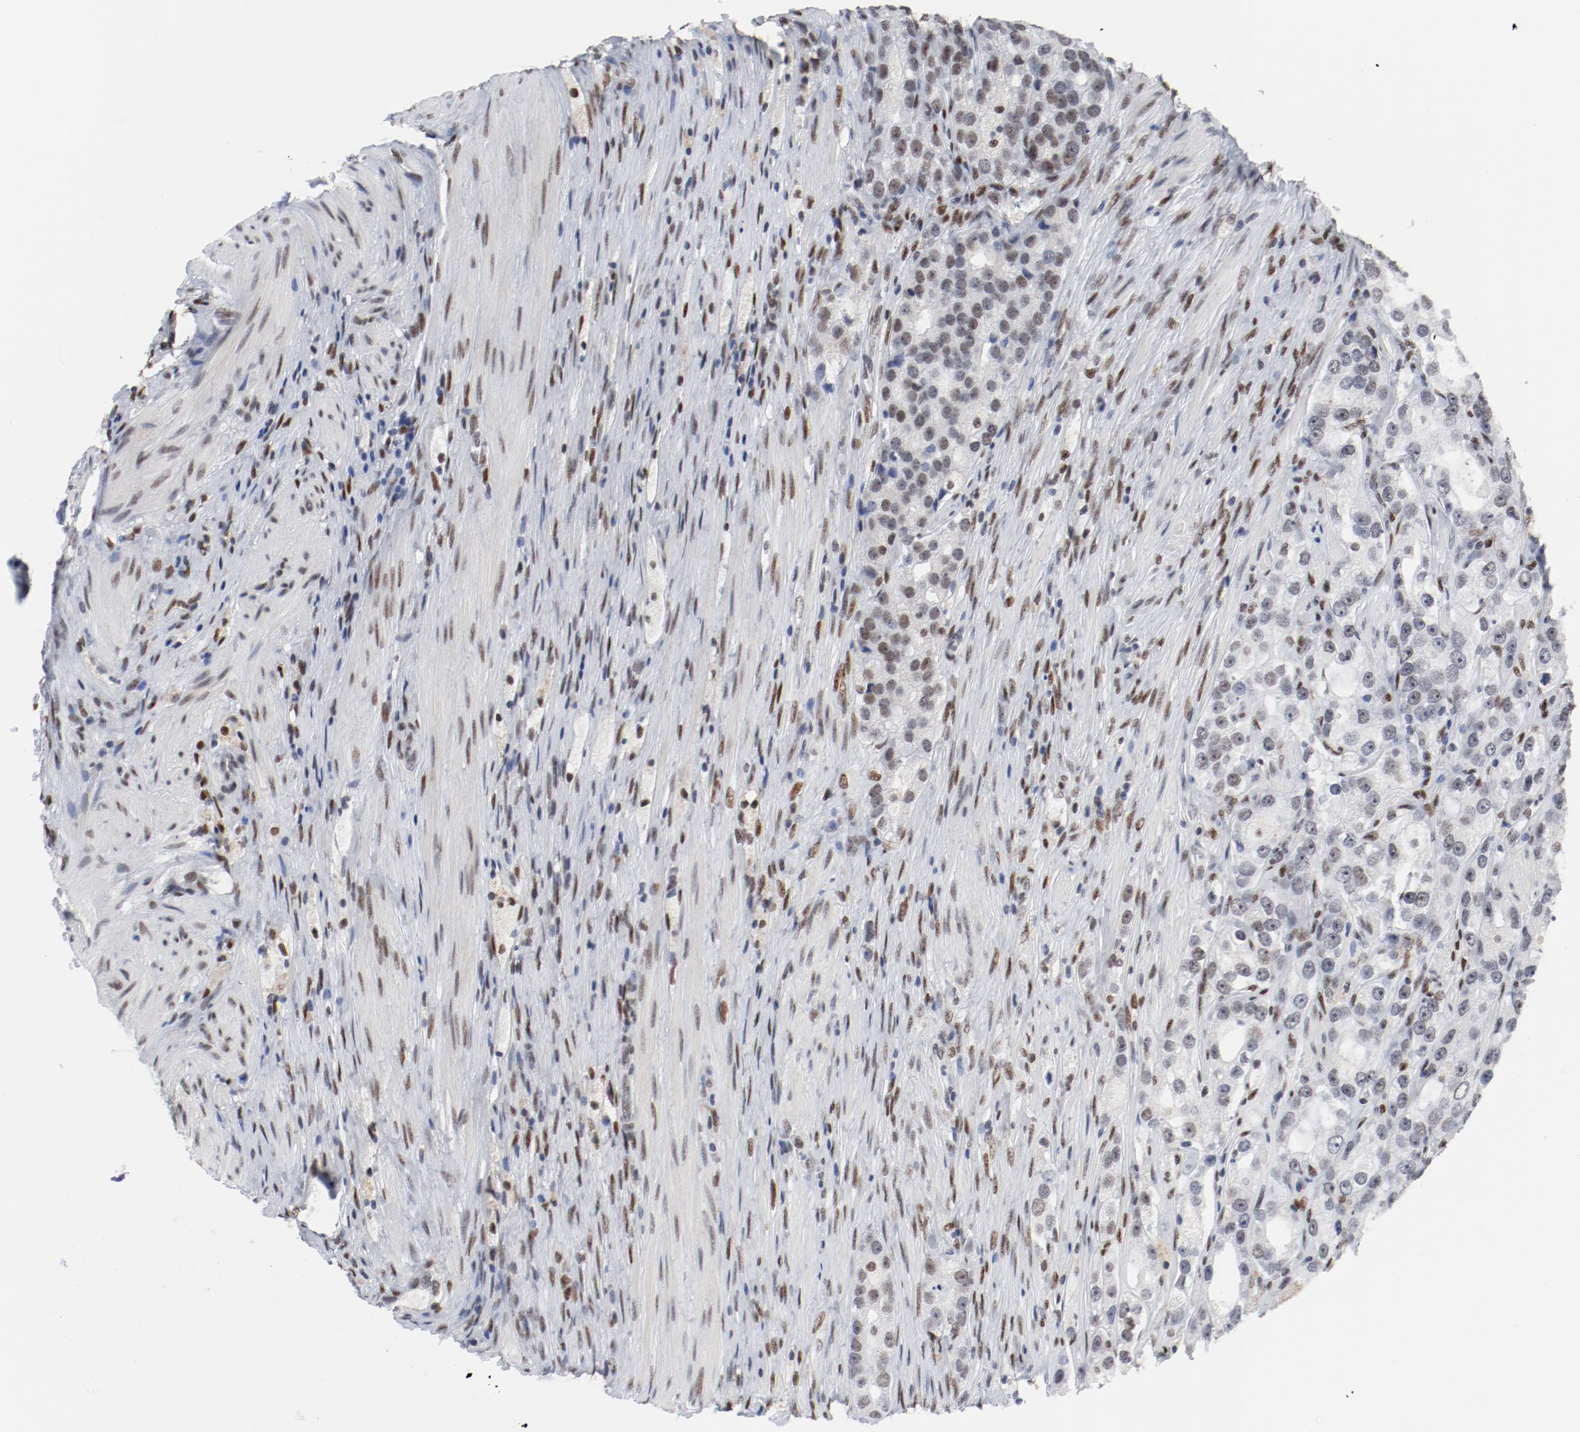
{"staining": {"intensity": "weak", "quantity": ">75%", "location": "nuclear"}, "tissue": "prostate cancer", "cell_type": "Tumor cells", "image_type": "cancer", "snomed": [{"axis": "morphology", "description": "Adenocarcinoma, High grade"}, {"axis": "topography", "description": "Prostate"}], "caption": "Prostate adenocarcinoma (high-grade) was stained to show a protein in brown. There is low levels of weak nuclear positivity in about >75% of tumor cells.", "gene": "ARNT", "patient": {"sex": "male", "age": 63}}